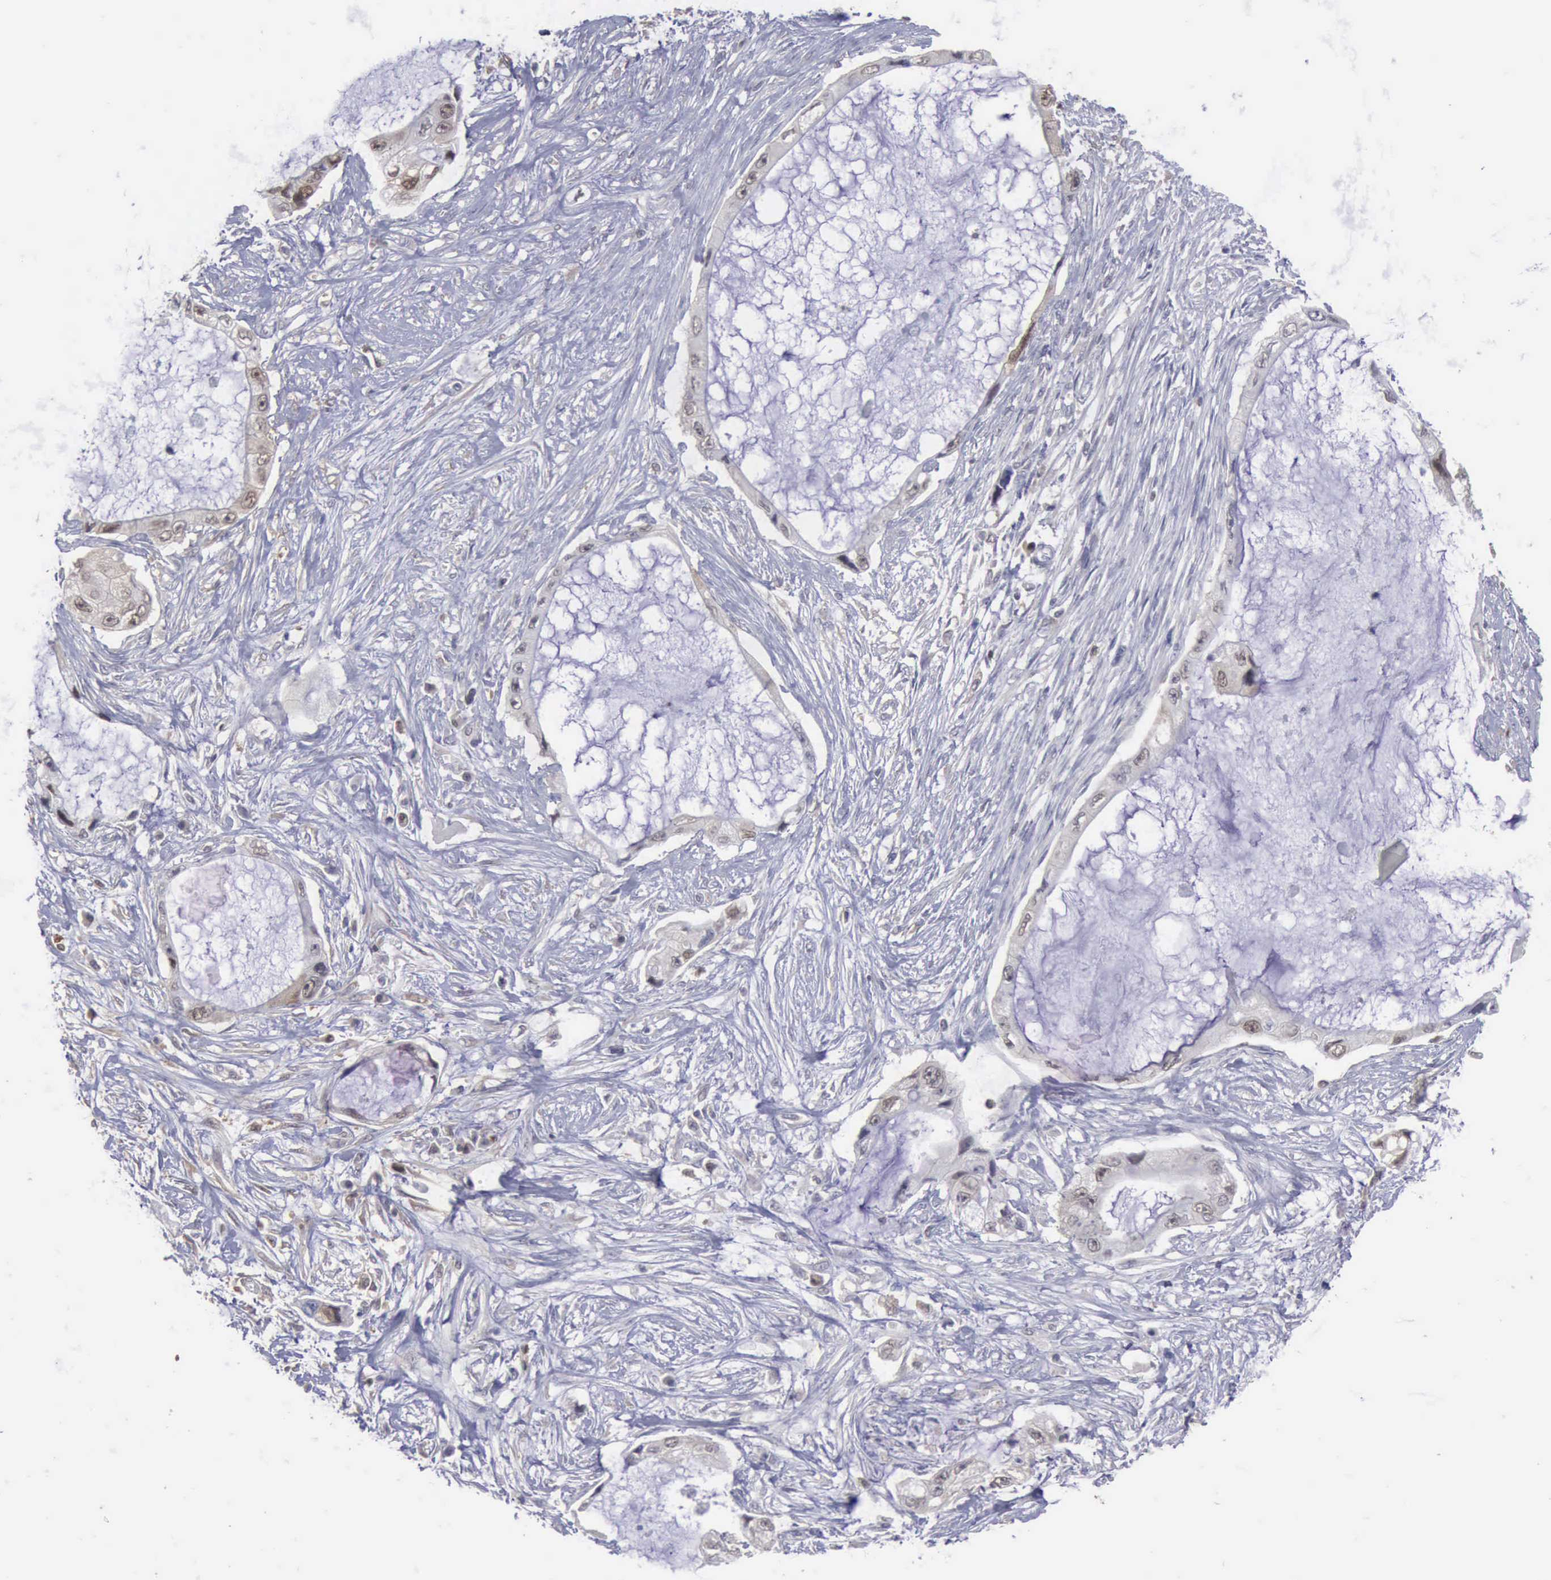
{"staining": {"intensity": "weak", "quantity": "<25%", "location": "cytoplasmic/membranous,nuclear"}, "tissue": "pancreatic cancer", "cell_type": "Tumor cells", "image_type": "cancer", "snomed": [{"axis": "morphology", "description": "Adenocarcinoma, NOS"}, {"axis": "topography", "description": "Pancreas"}, {"axis": "topography", "description": "Stomach, upper"}], "caption": "An immunohistochemistry (IHC) histopathology image of pancreatic adenocarcinoma is shown. There is no staining in tumor cells of pancreatic adenocarcinoma.", "gene": "STAT1", "patient": {"sex": "male", "age": 77}}